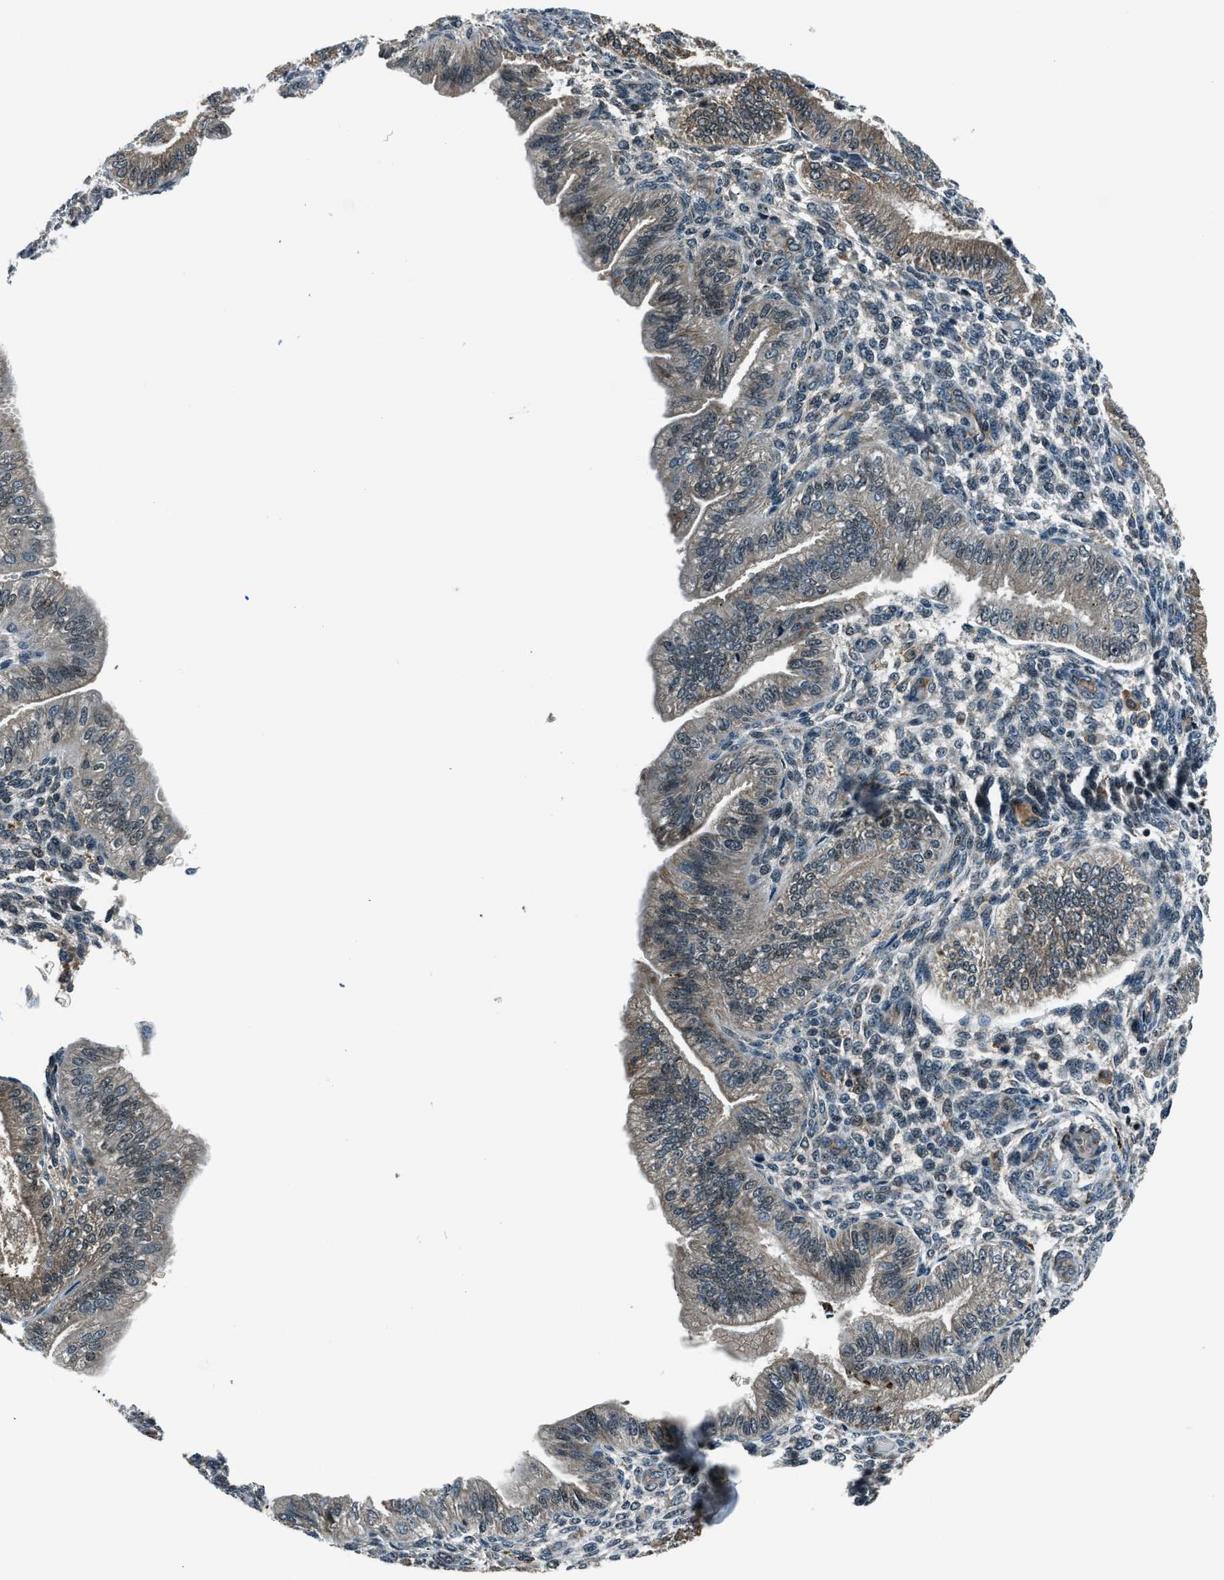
{"staining": {"intensity": "weak", "quantity": "<25%", "location": "nuclear"}, "tissue": "endometrium", "cell_type": "Cells in endometrial stroma", "image_type": "normal", "snomed": [{"axis": "morphology", "description": "Normal tissue, NOS"}, {"axis": "topography", "description": "Endometrium"}], "caption": "The image demonstrates no staining of cells in endometrial stroma in normal endometrium.", "gene": "ACTL9", "patient": {"sex": "female", "age": 39}}